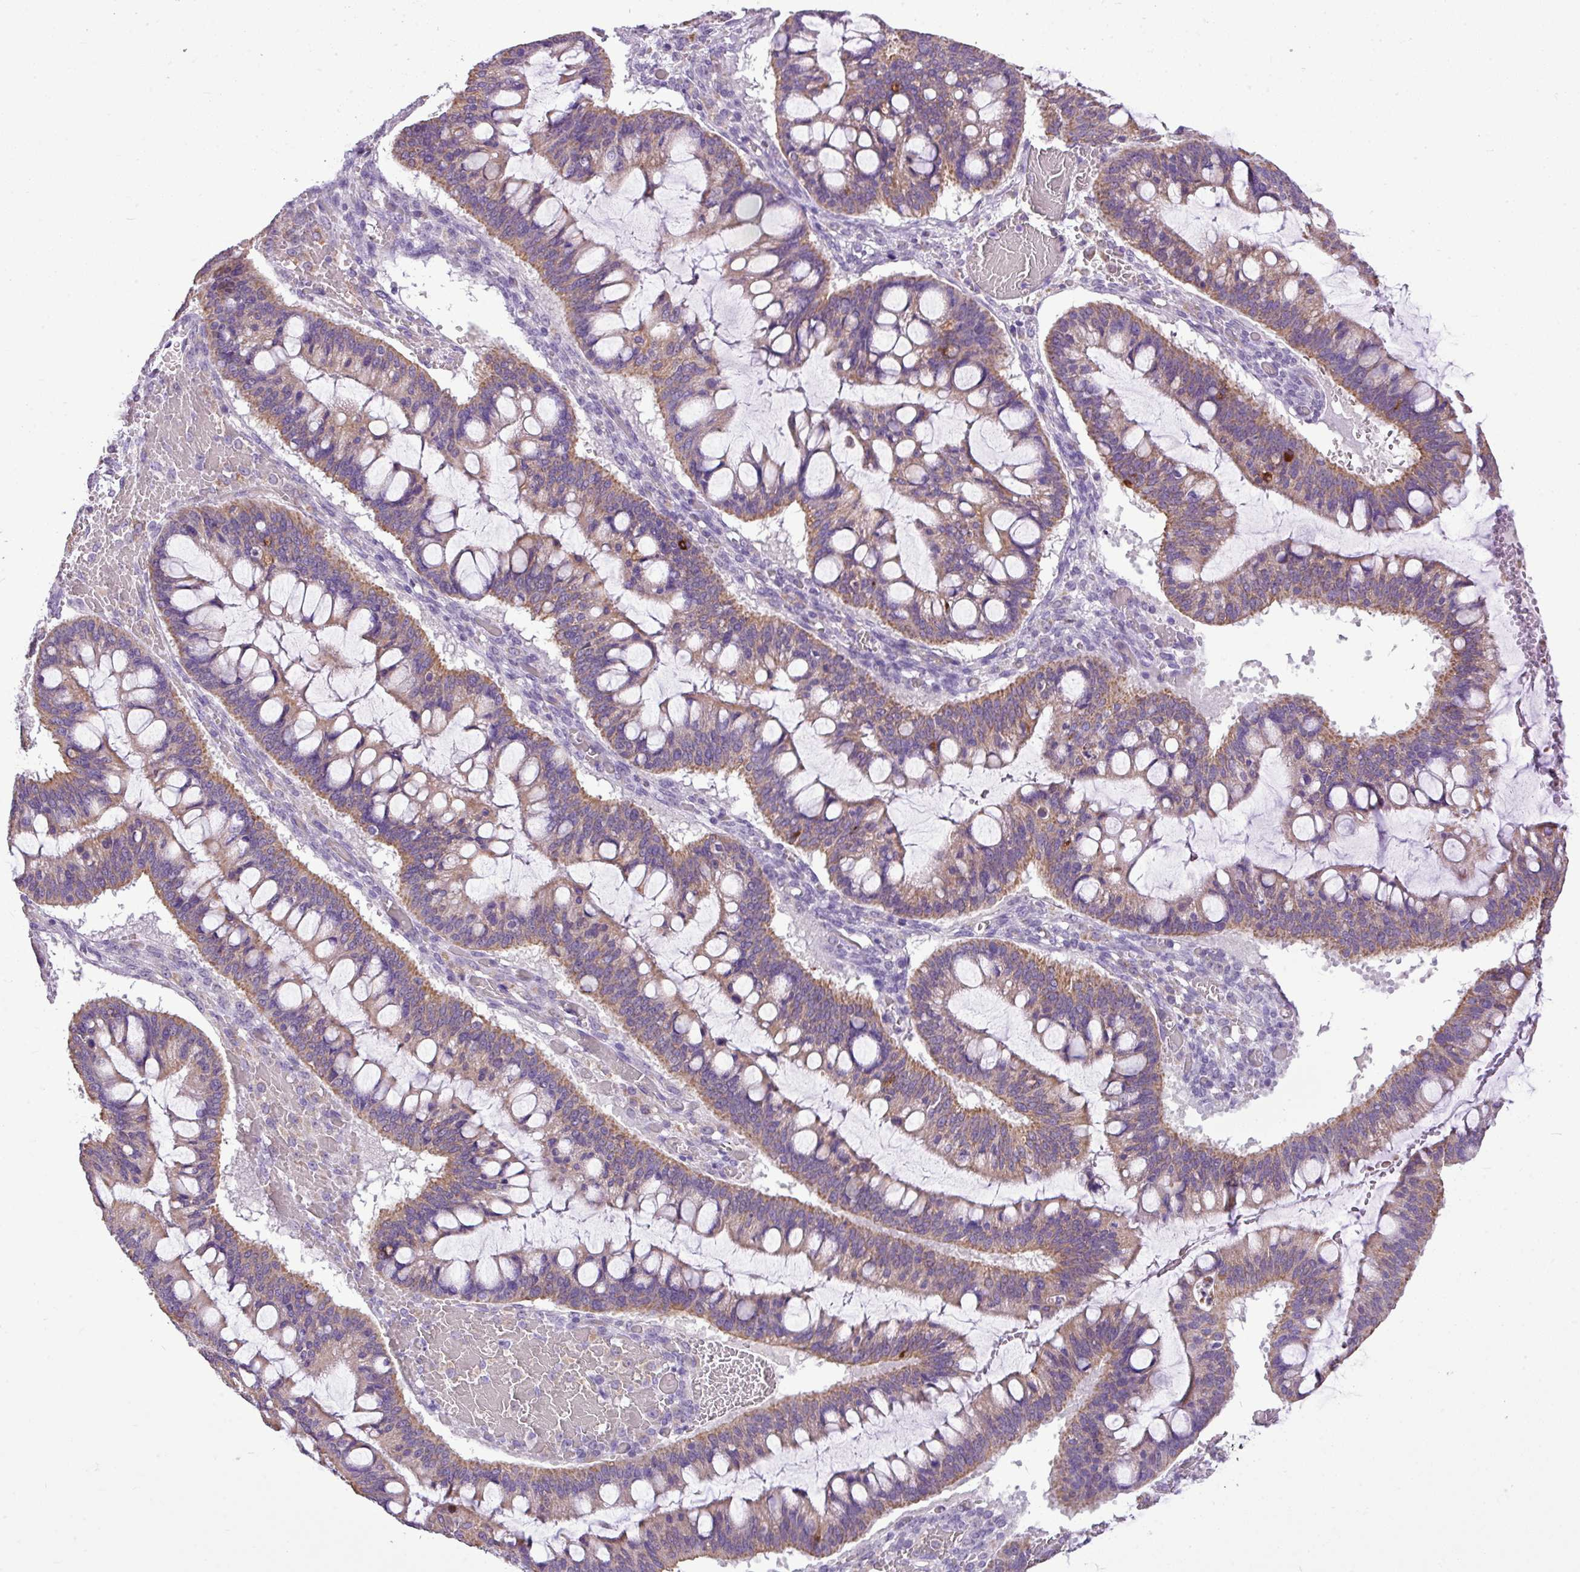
{"staining": {"intensity": "moderate", "quantity": "25%-75%", "location": "cytoplasmic/membranous"}, "tissue": "ovarian cancer", "cell_type": "Tumor cells", "image_type": "cancer", "snomed": [{"axis": "morphology", "description": "Cystadenocarcinoma, mucinous, NOS"}, {"axis": "topography", "description": "Ovary"}], "caption": "A medium amount of moderate cytoplasmic/membranous expression is identified in approximately 25%-75% of tumor cells in ovarian cancer (mucinous cystadenocarcinoma) tissue.", "gene": "ALDH2", "patient": {"sex": "female", "age": 73}}